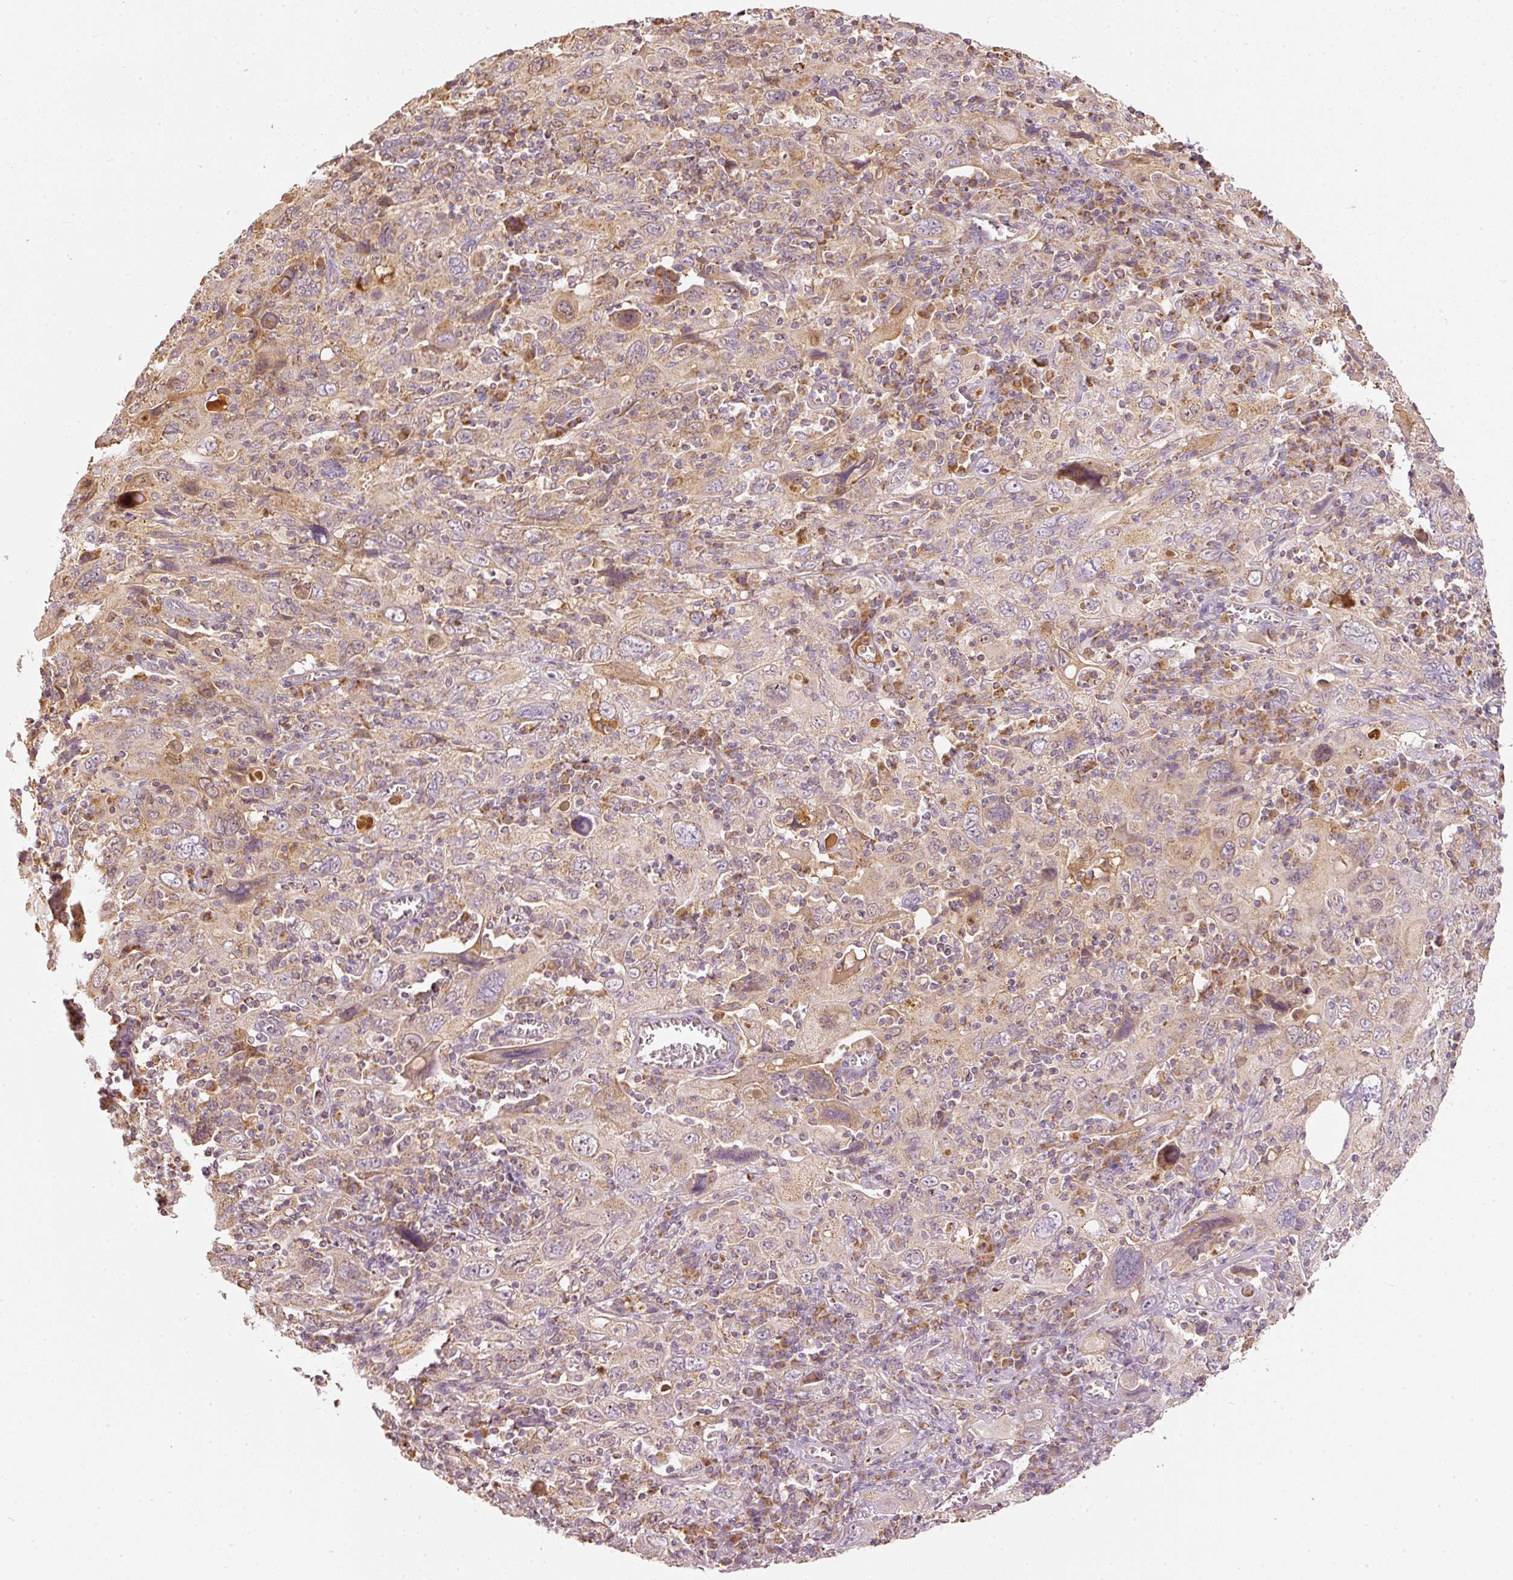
{"staining": {"intensity": "moderate", "quantity": "25%-75%", "location": "cytoplasmic/membranous"}, "tissue": "cervical cancer", "cell_type": "Tumor cells", "image_type": "cancer", "snomed": [{"axis": "morphology", "description": "Squamous cell carcinoma, NOS"}, {"axis": "topography", "description": "Cervix"}], "caption": "DAB (3,3'-diaminobenzidine) immunohistochemical staining of cervical cancer (squamous cell carcinoma) exhibits moderate cytoplasmic/membranous protein expression in approximately 25%-75% of tumor cells.", "gene": "PSENEN", "patient": {"sex": "female", "age": 46}}